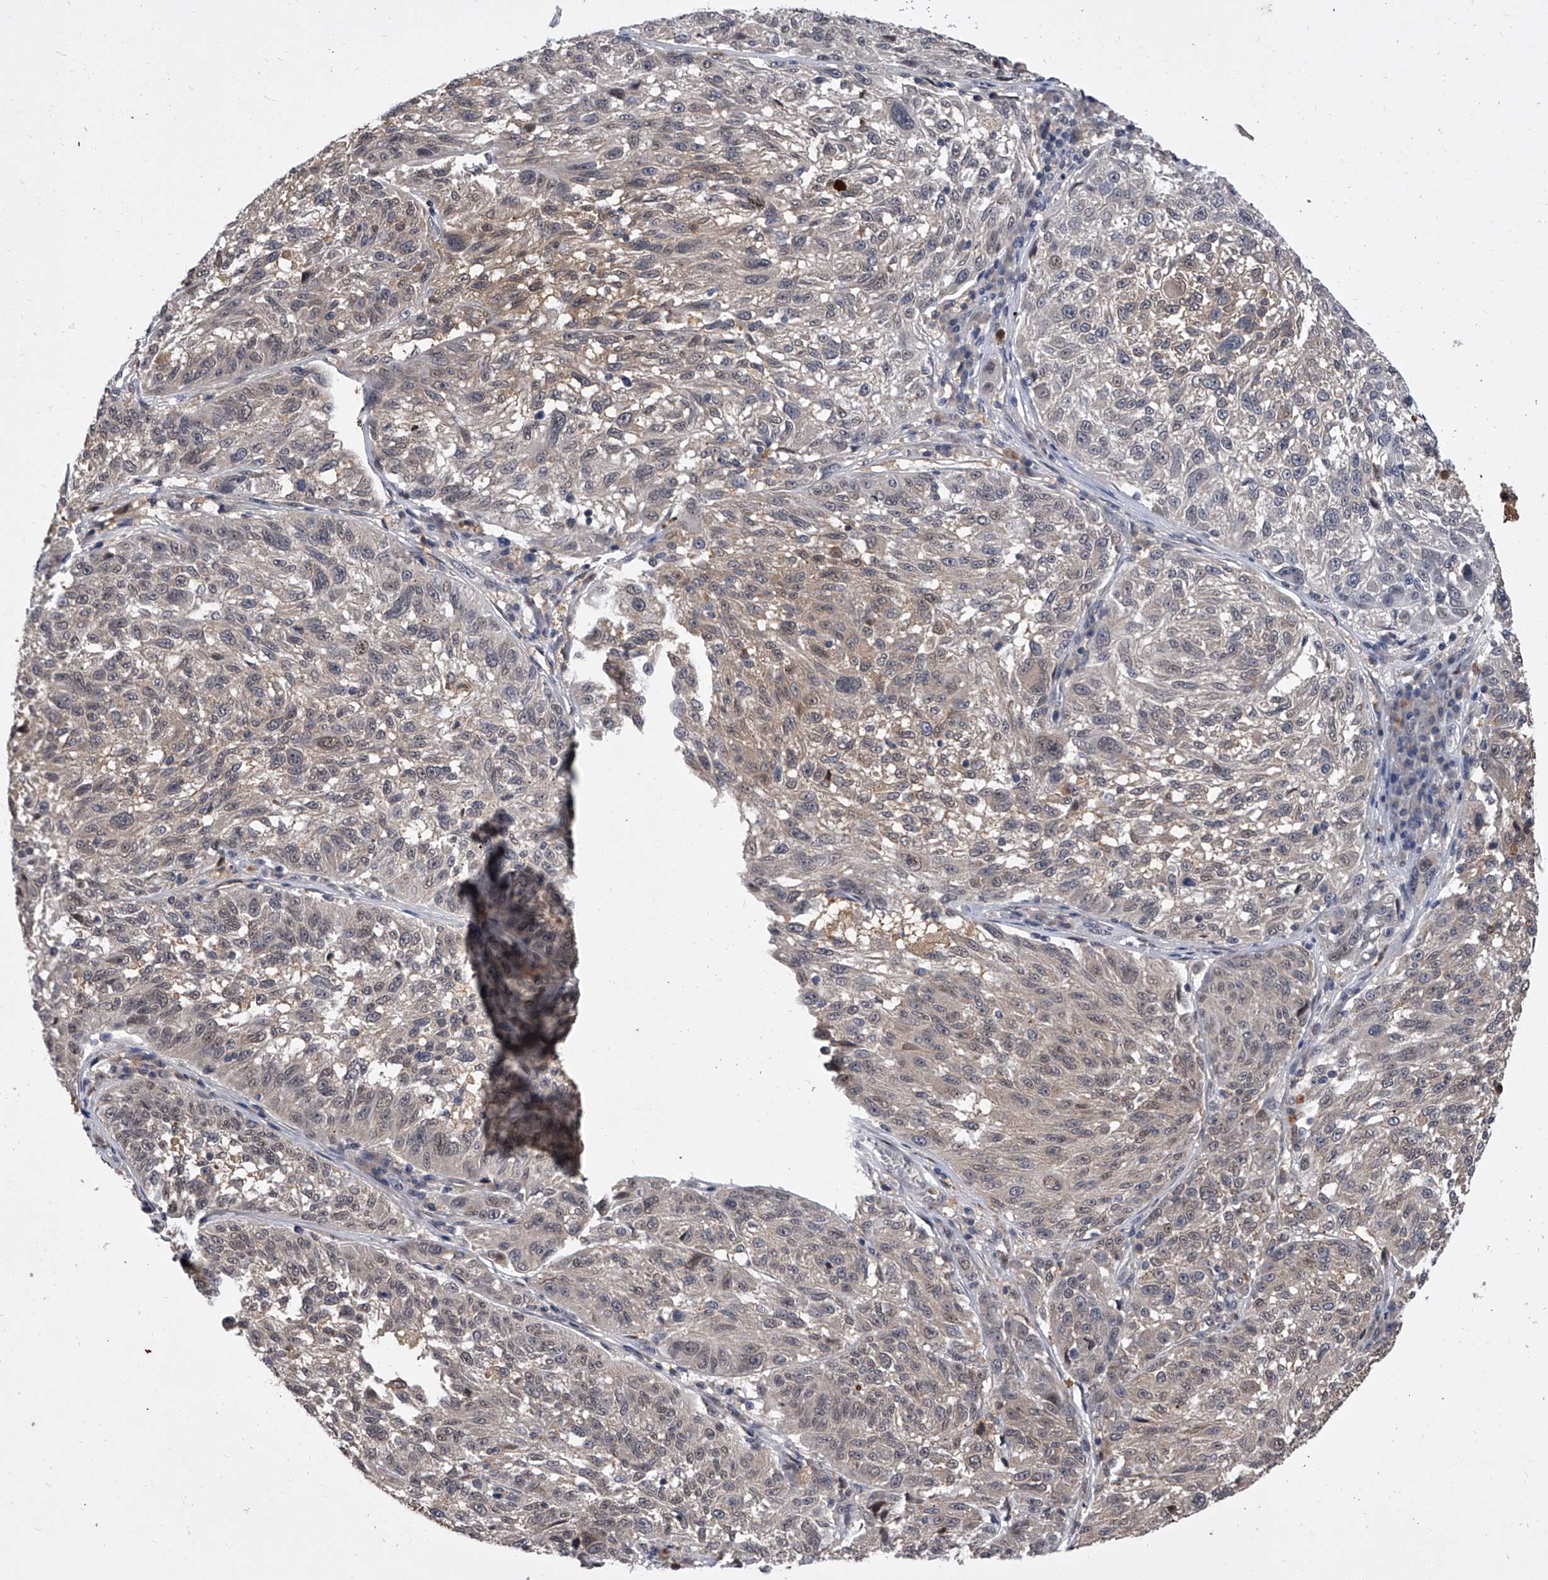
{"staining": {"intensity": "weak", "quantity": "25%-75%", "location": "nuclear"}, "tissue": "melanoma", "cell_type": "Tumor cells", "image_type": "cancer", "snomed": [{"axis": "morphology", "description": "Malignant melanoma, NOS"}, {"axis": "topography", "description": "Skin"}], "caption": "The image reveals immunohistochemical staining of melanoma. There is weak nuclear expression is present in approximately 25%-75% of tumor cells. The staining is performed using DAB brown chromogen to label protein expression. The nuclei are counter-stained blue using hematoxylin.", "gene": "BHLHE23", "patient": {"sex": "male", "age": 53}}